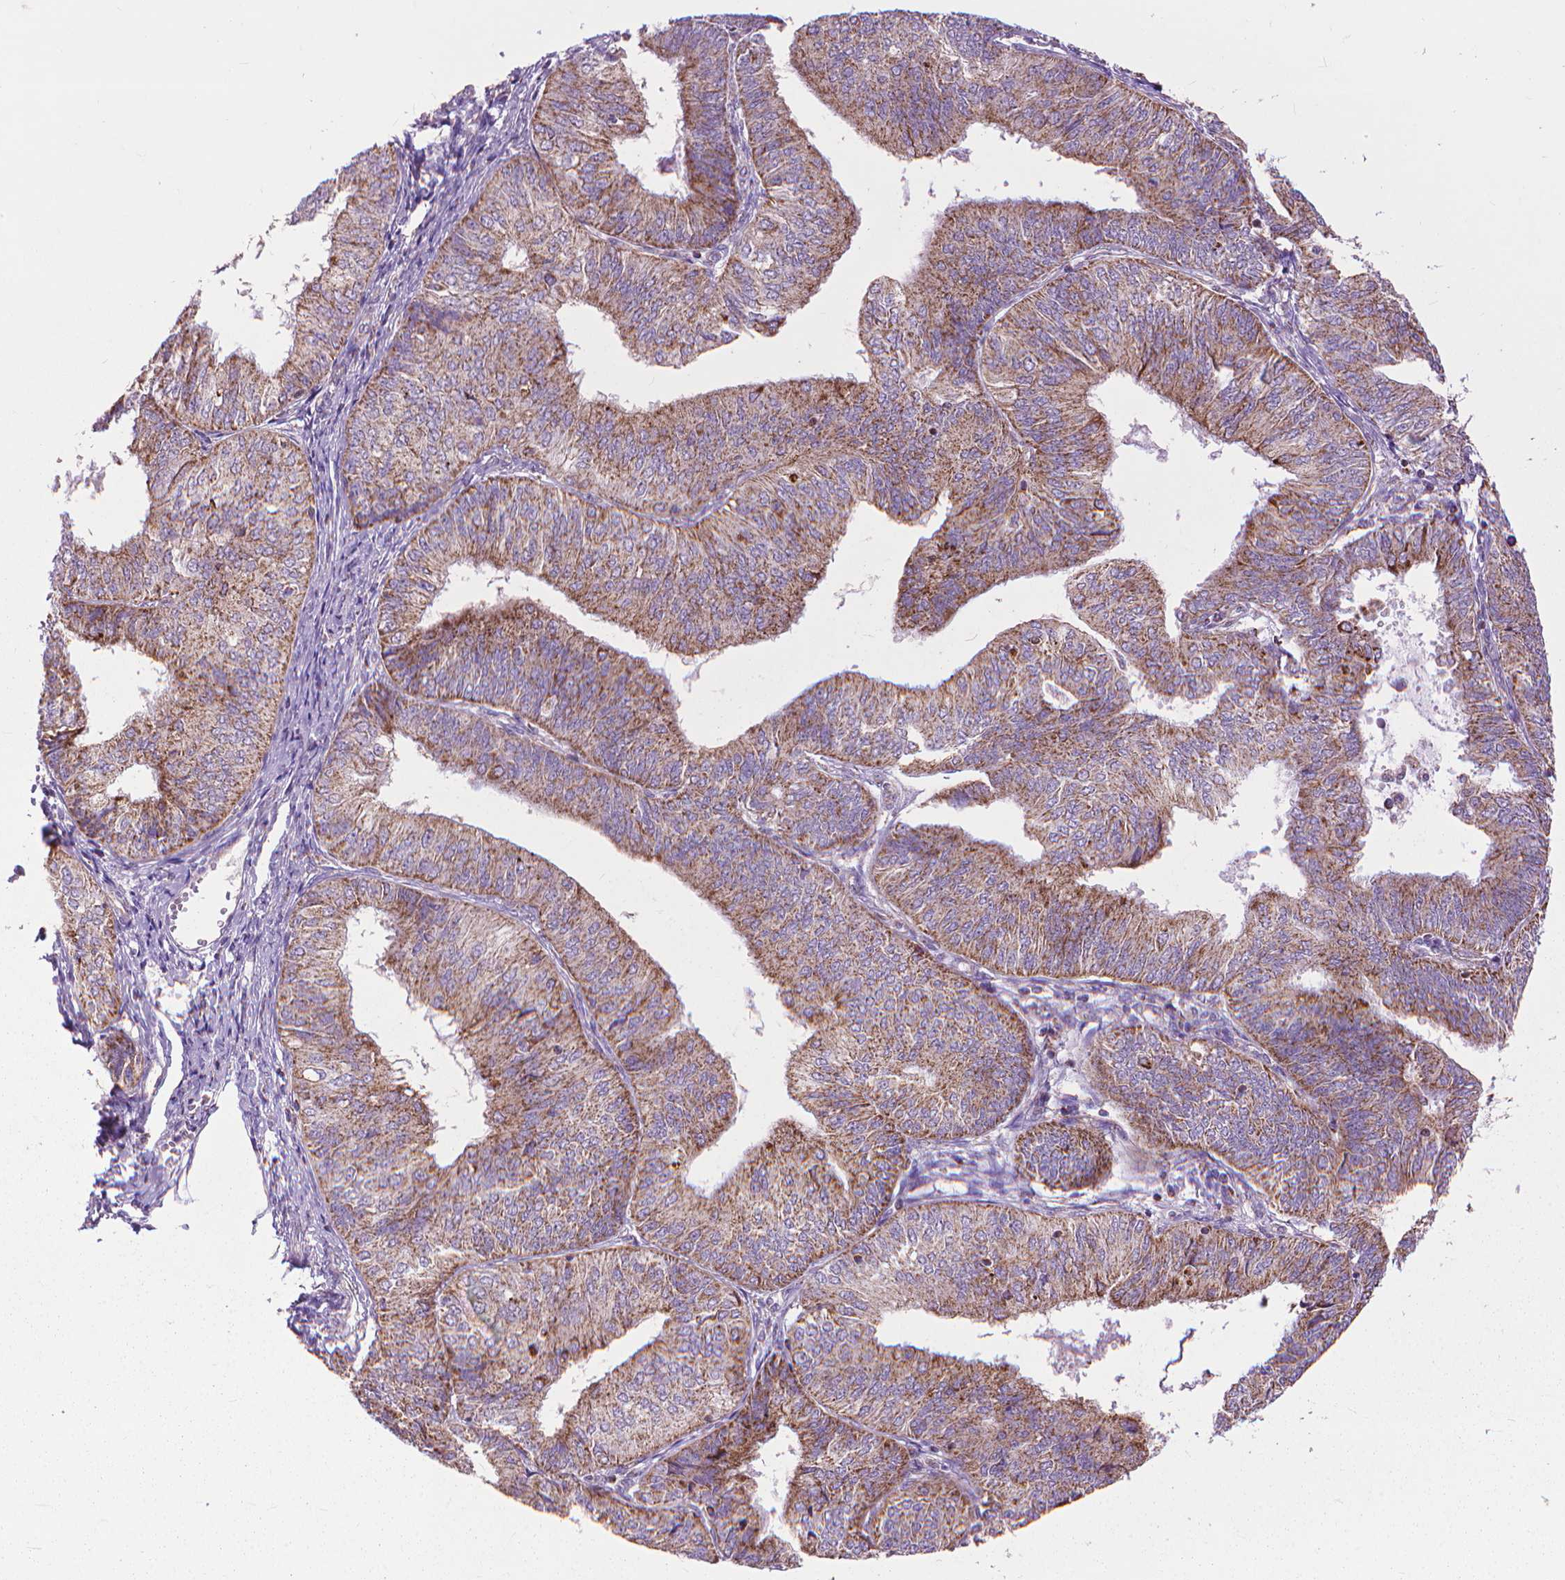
{"staining": {"intensity": "moderate", "quantity": ">75%", "location": "cytoplasmic/membranous"}, "tissue": "endometrial cancer", "cell_type": "Tumor cells", "image_type": "cancer", "snomed": [{"axis": "morphology", "description": "Adenocarcinoma, NOS"}, {"axis": "topography", "description": "Endometrium"}], "caption": "Immunohistochemistry (IHC) staining of endometrial cancer (adenocarcinoma), which reveals medium levels of moderate cytoplasmic/membranous positivity in about >75% of tumor cells indicating moderate cytoplasmic/membranous protein expression. The staining was performed using DAB (3,3'-diaminobenzidine) (brown) for protein detection and nuclei were counterstained in hematoxylin (blue).", "gene": "VDAC1", "patient": {"sex": "female", "age": 58}}